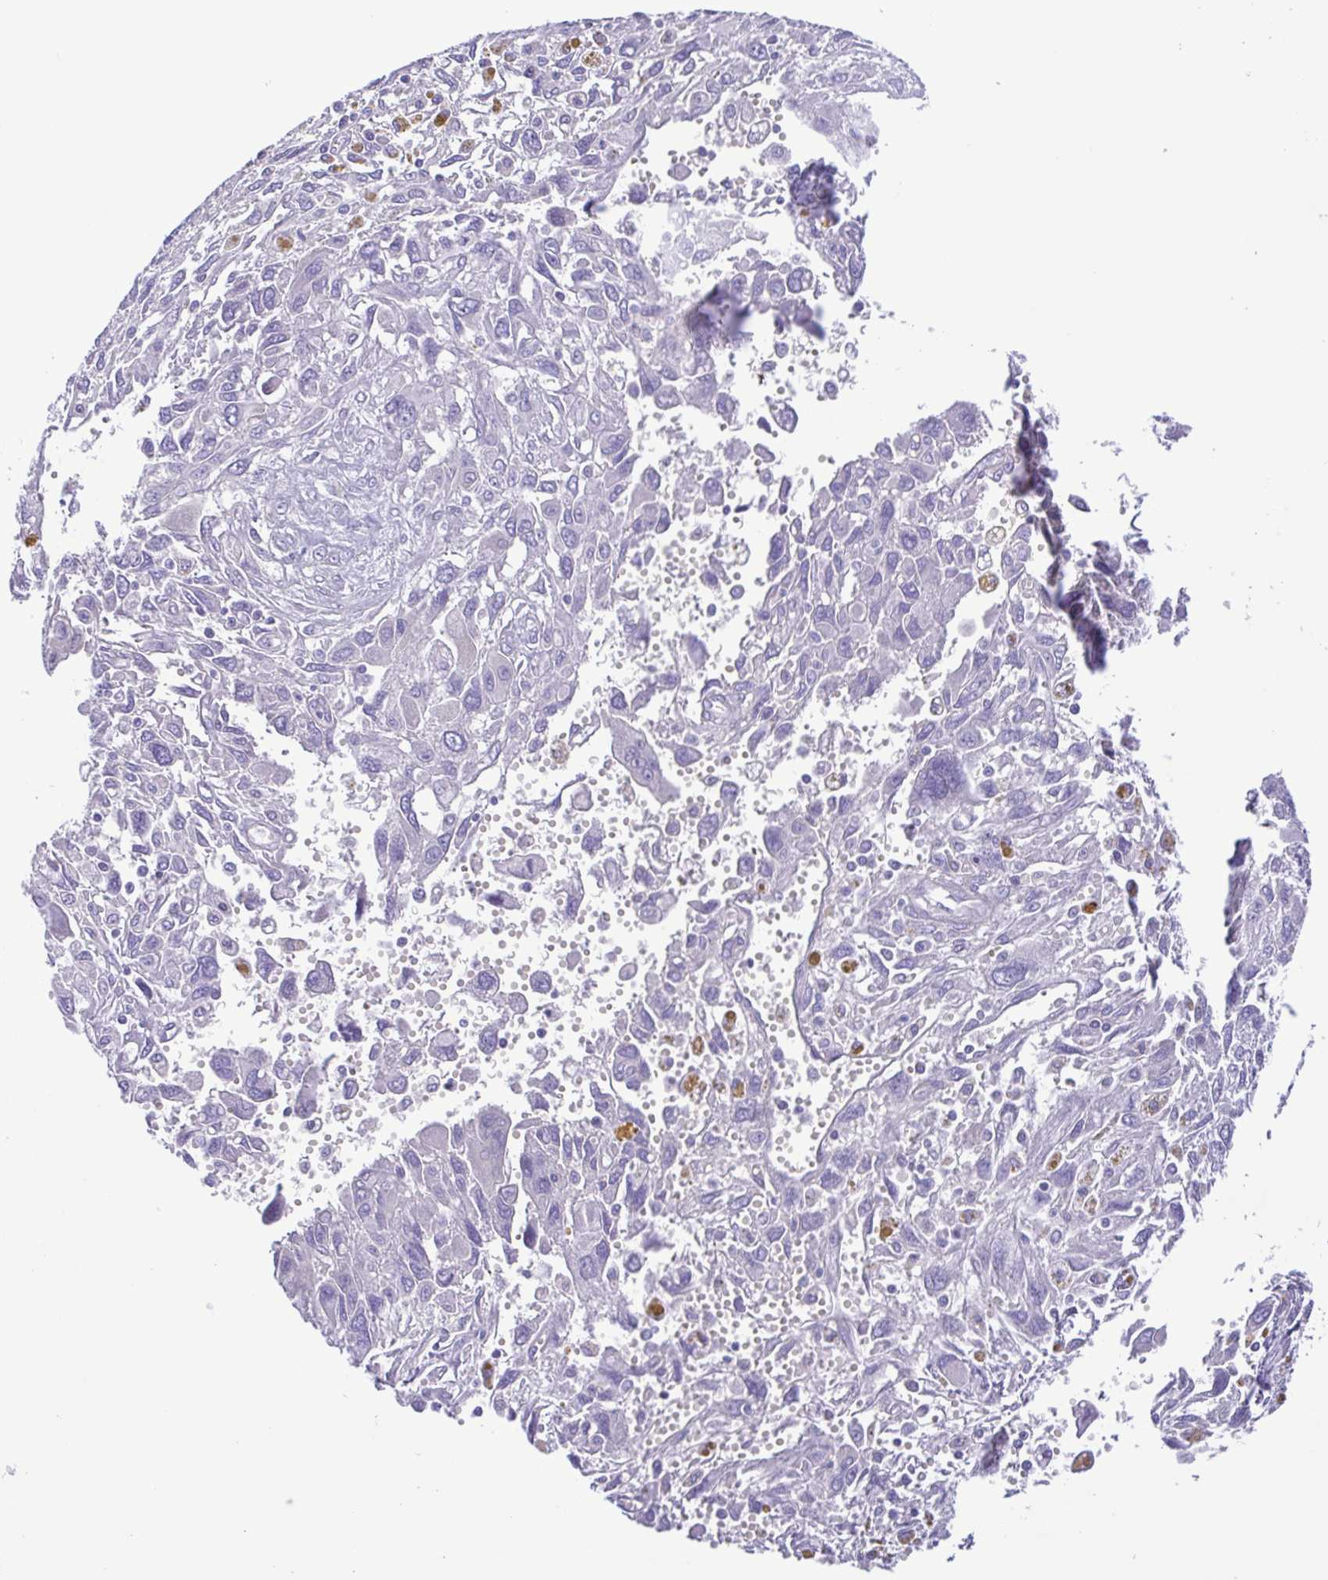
{"staining": {"intensity": "negative", "quantity": "none", "location": "none"}, "tissue": "pancreatic cancer", "cell_type": "Tumor cells", "image_type": "cancer", "snomed": [{"axis": "morphology", "description": "Adenocarcinoma, NOS"}, {"axis": "topography", "description": "Pancreas"}], "caption": "This is a histopathology image of IHC staining of pancreatic cancer, which shows no staining in tumor cells. (Immunohistochemistry, brightfield microscopy, high magnification).", "gene": "FLT1", "patient": {"sex": "female", "age": 47}}